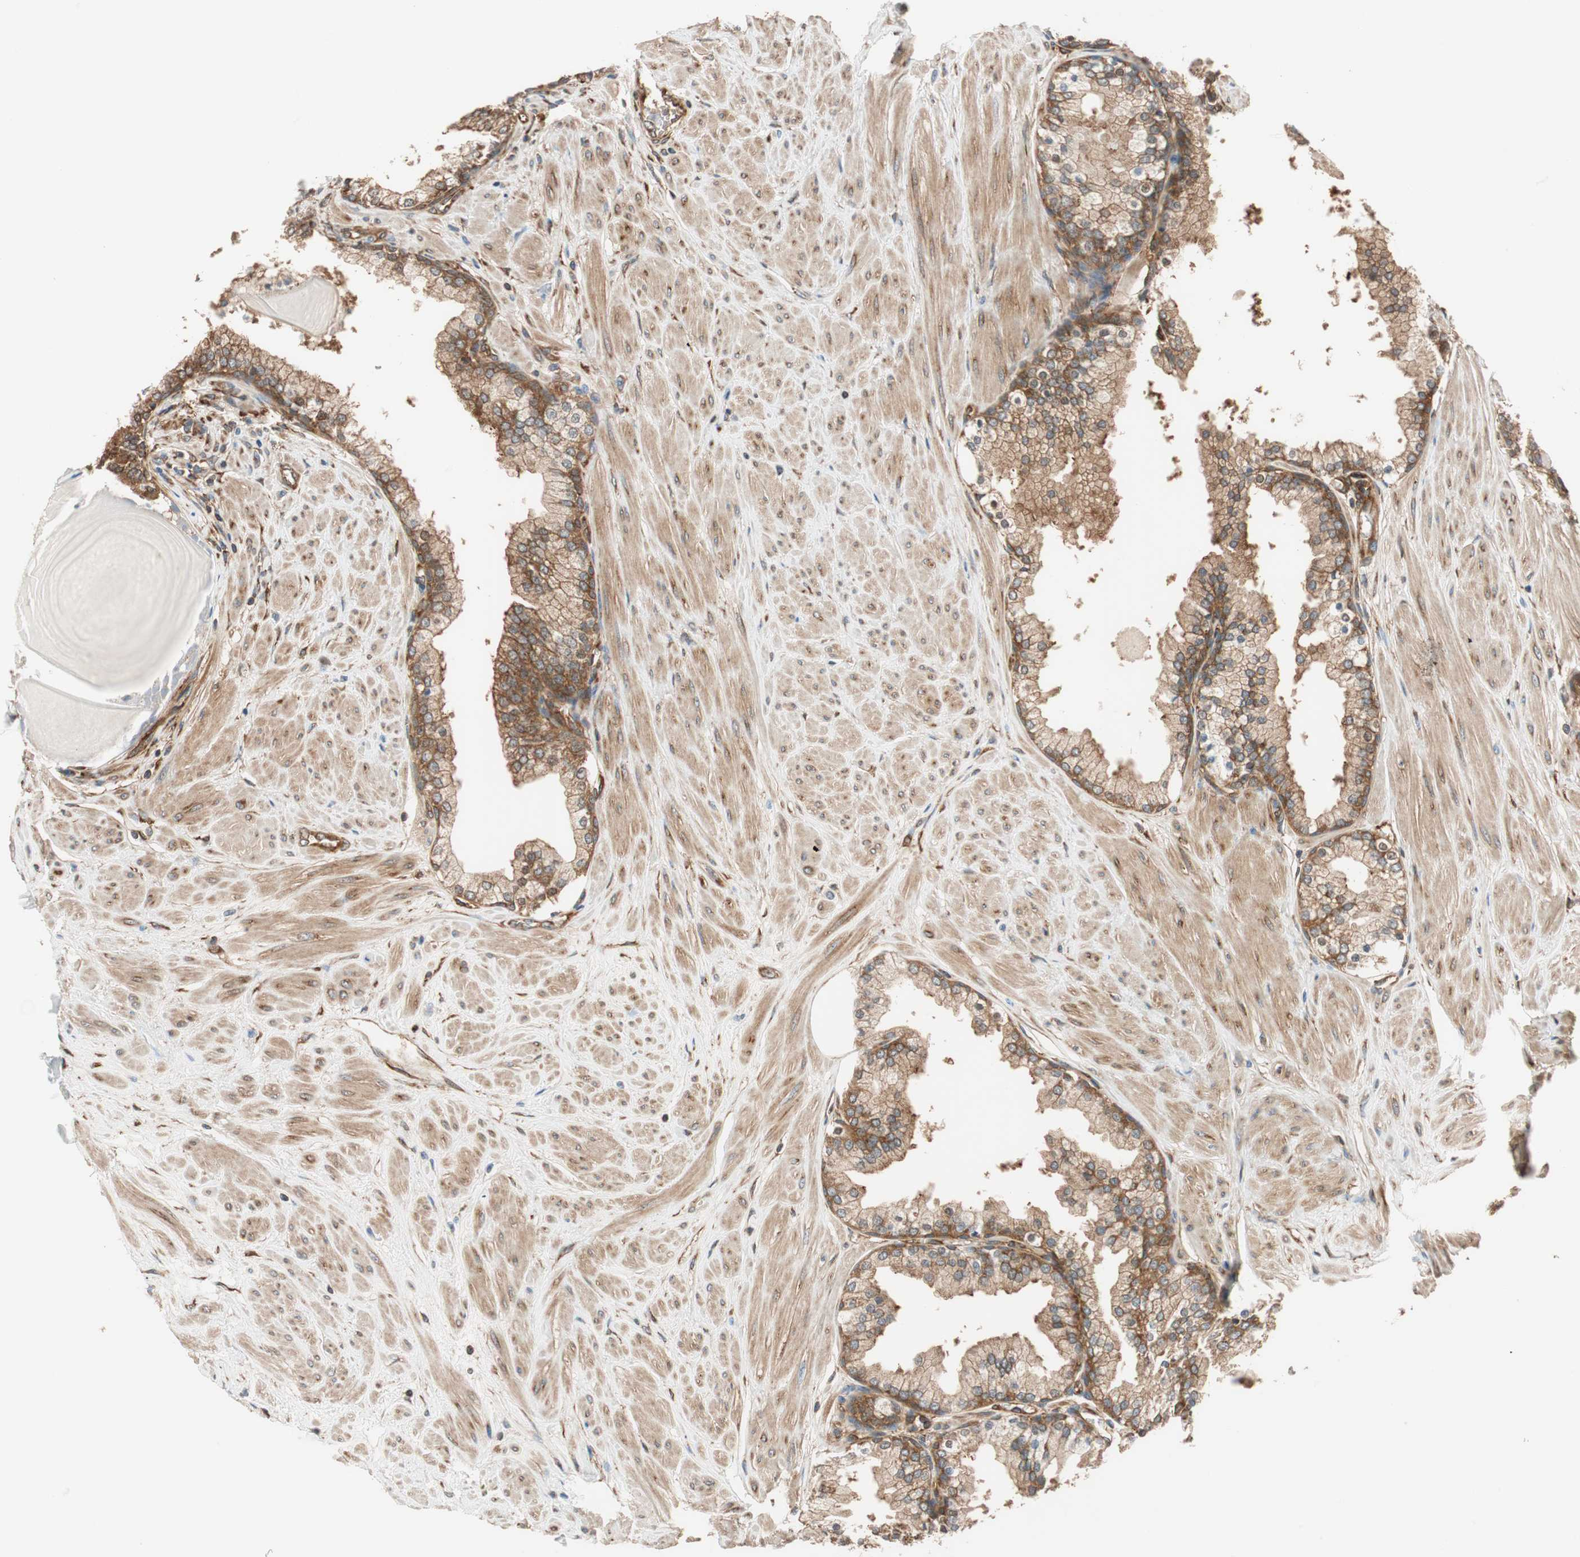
{"staining": {"intensity": "strong", "quantity": ">75%", "location": "cytoplasmic/membranous"}, "tissue": "prostate", "cell_type": "Glandular cells", "image_type": "normal", "snomed": [{"axis": "morphology", "description": "Normal tissue, NOS"}, {"axis": "topography", "description": "Prostate"}], "caption": "The image reveals staining of normal prostate, revealing strong cytoplasmic/membranous protein expression (brown color) within glandular cells. The staining was performed using DAB (3,3'-diaminobenzidine), with brown indicating positive protein expression. Nuclei are stained blue with hematoxylin.", "gene": "WASL", "patient": {"sex": "male", "age": 51}}